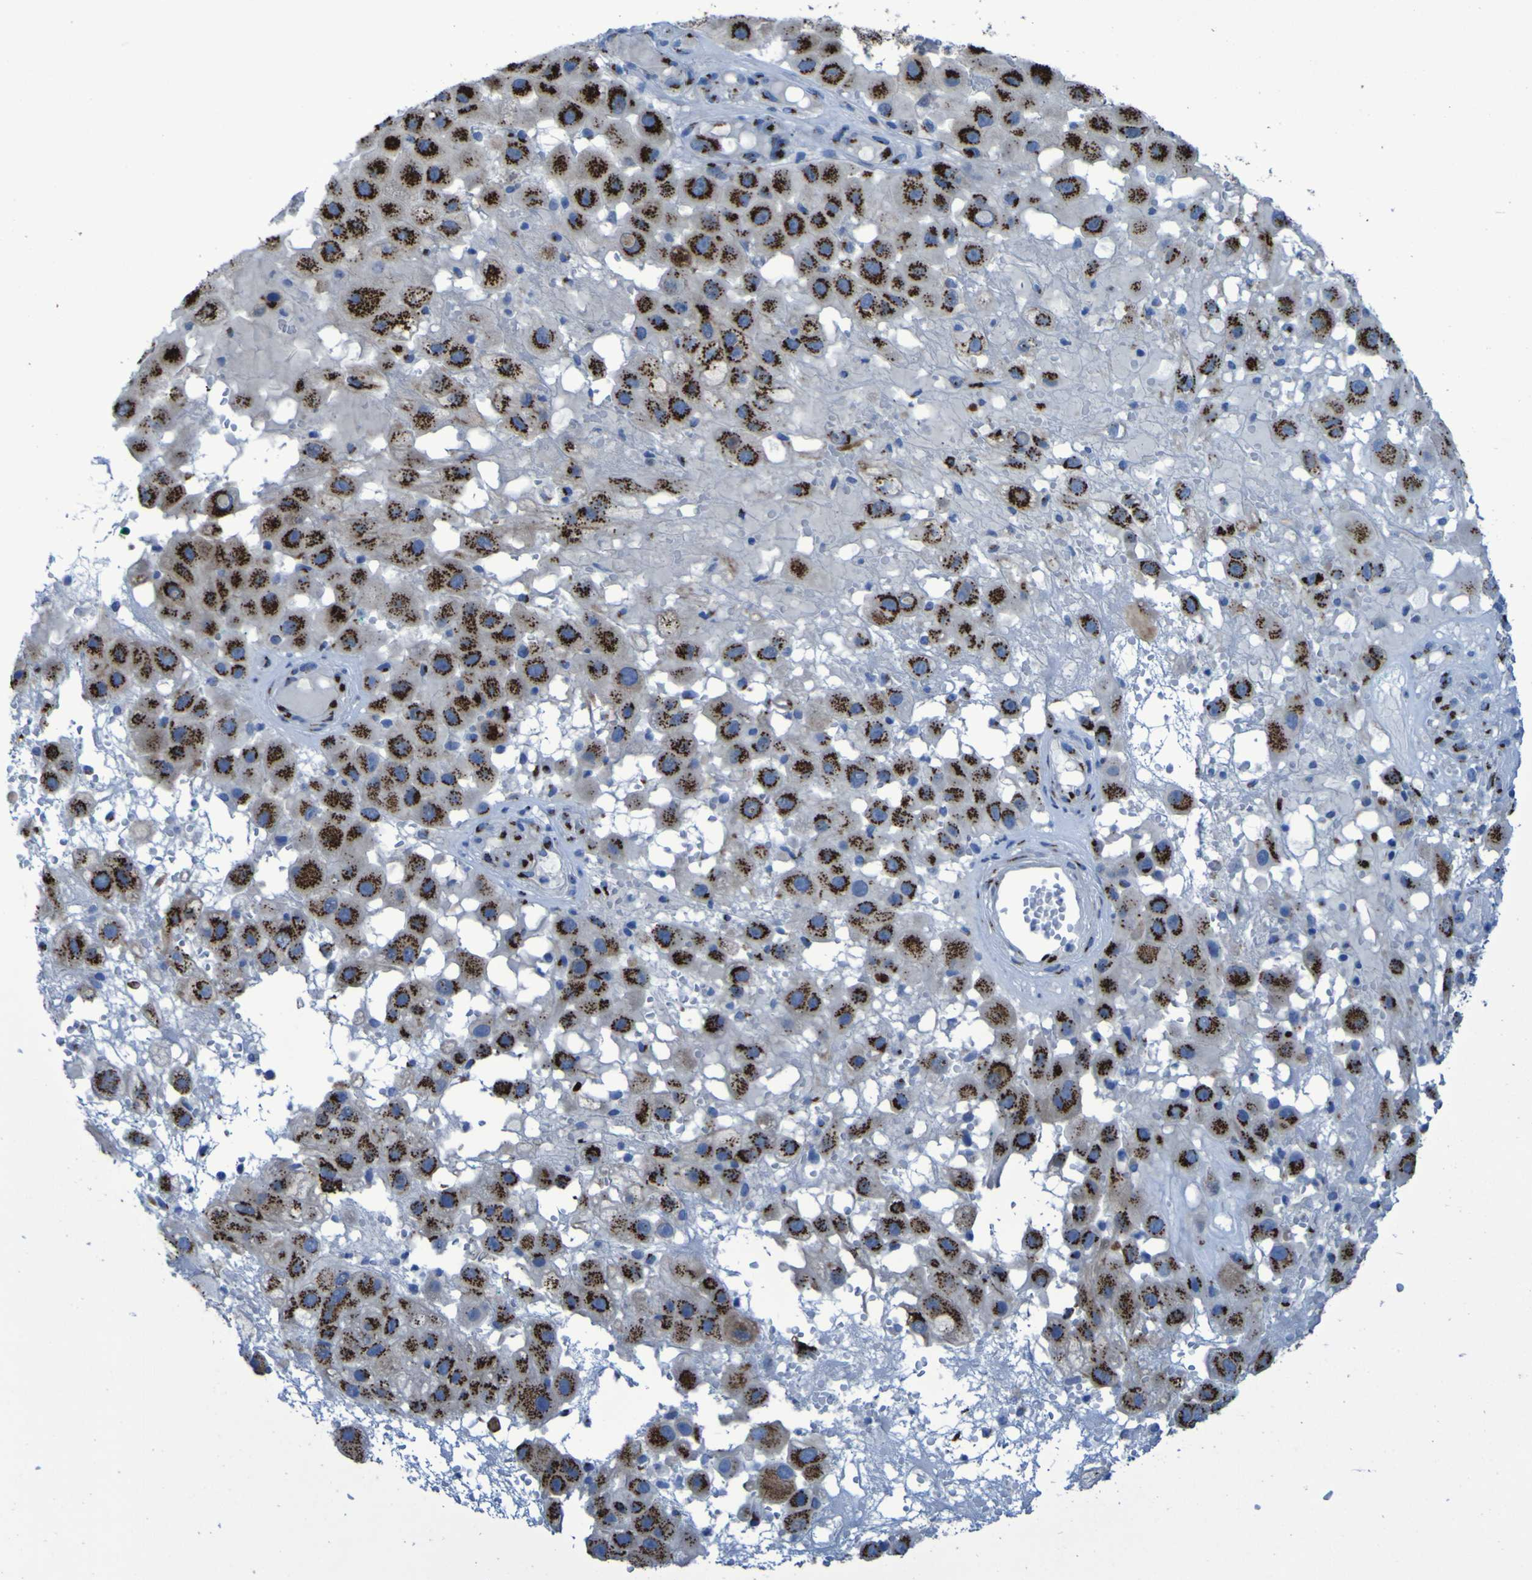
{"staining": {"intensity": "strong", "quantity": ">75%", "location": "cytoplasmic/membranous"}, "tissue": "melanoma", "cell_type": "Tumor cells", "image_type": "cancer", "snomed": [{"axis": "morphology", "description": "Malignant melanoma, NOS"}, {"axis": "topography", "description": "Skin"}], "caption": "High-magnification brightfield microscopy of melanoma stained with DAB (3,3'-diaminobenzidine) (brown) and counterstained with hematoxylin (blue). tumor cells exhibit strong cytoplasmic/membranous expression is present in about>75% of cells.", "gene": "GOLM1", "patient": {"sex": "female", "age": 81}}